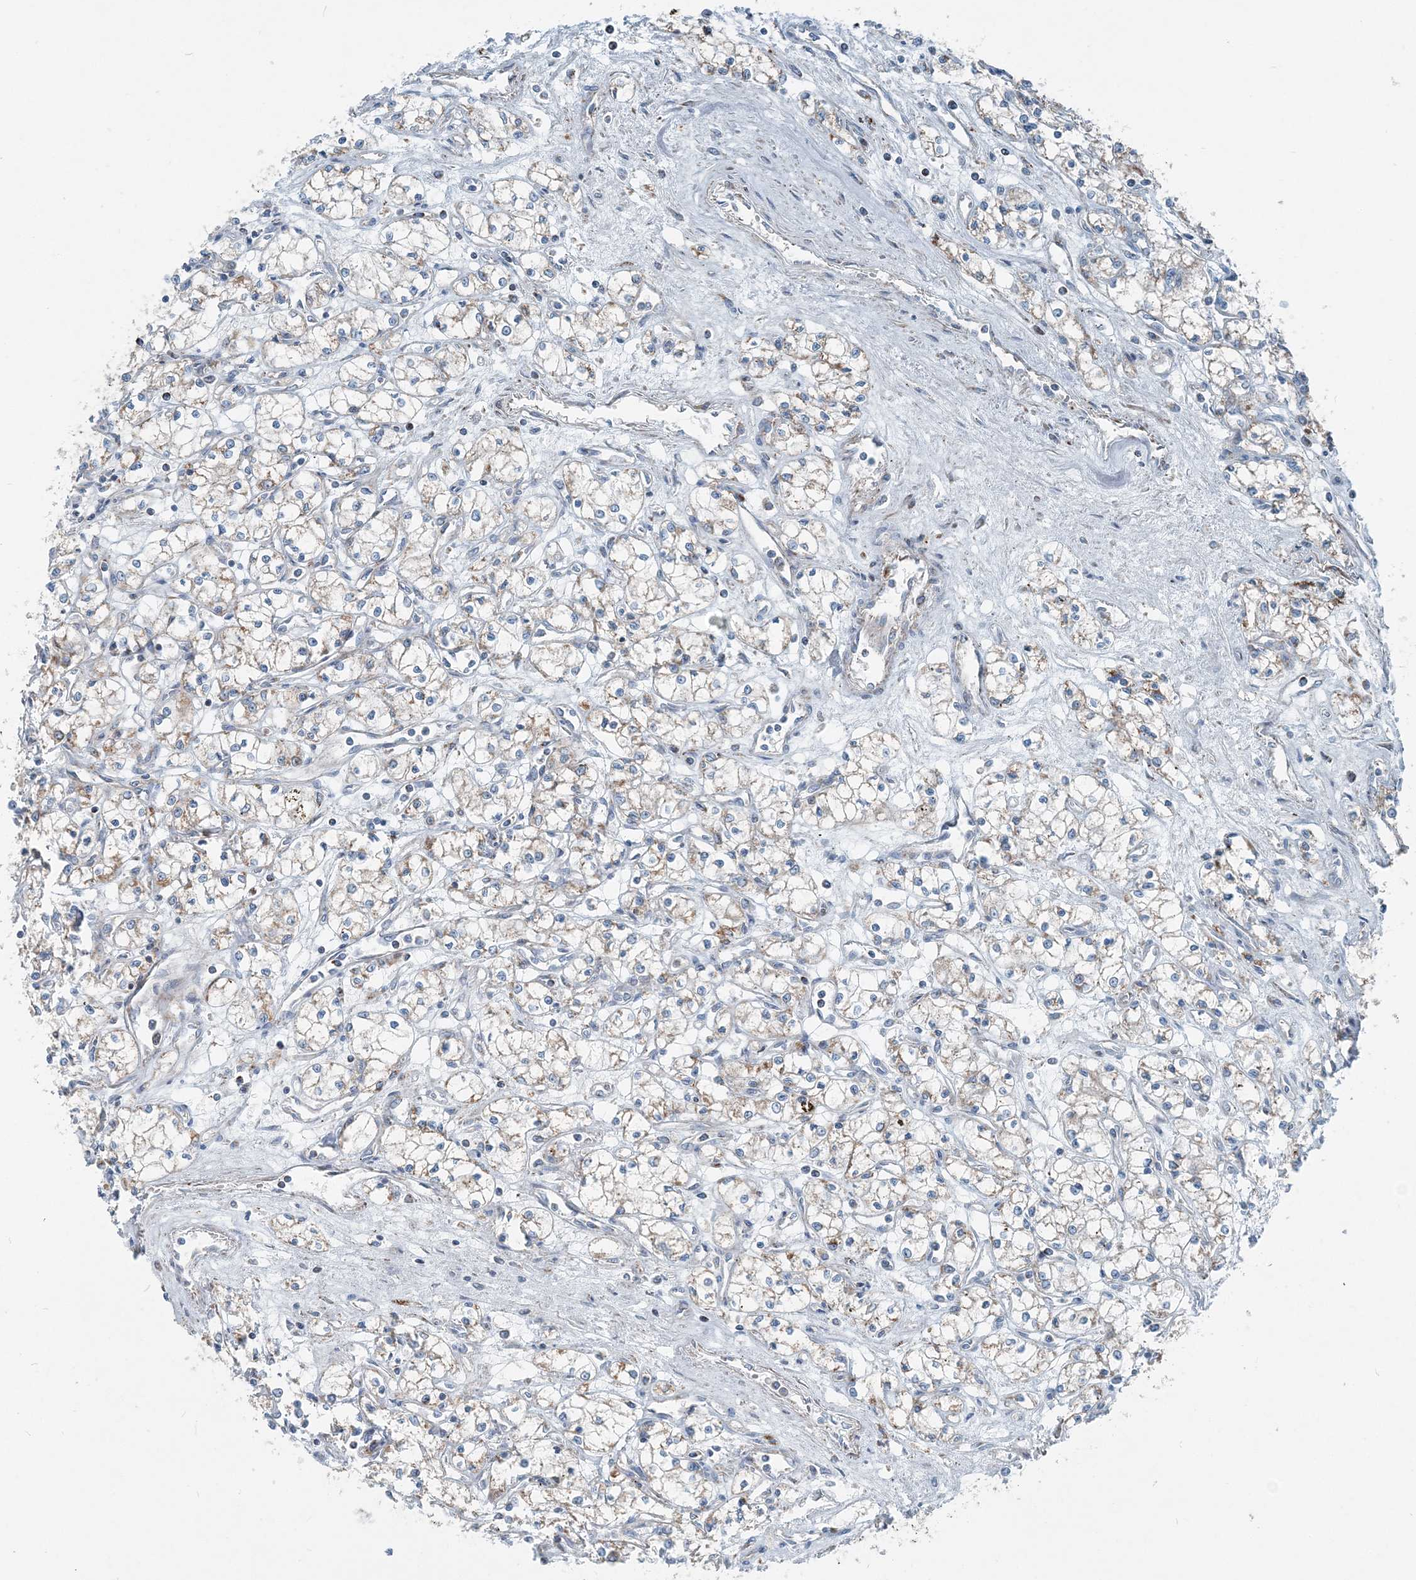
{"staining": {"intensity": "moderate", "quantity": ">75%", "location": "cytoplasmic/membranous"}, "tissue": "renal cancer", "cell_type": "Tumor cells", "image_type": "cancer", "snomed": [{"axis": "morphology", "description": "Adenocarcinoma, NOS"}, {"axis": "topography", "description": "Kidney"}], "caption": "Immunohistochemistry photomicrograph of neoplastic tissue: adenocarcinoma (renal) stained using immunohistochemistry displays medium levels of moderate protein expression localized specifically in the cytoplasmic/membranous of tumor cells, appearing as a cytoplasmic/membranous brown color.", "gene": "INTU", "patient": {"sex": "male", "age": 59}}